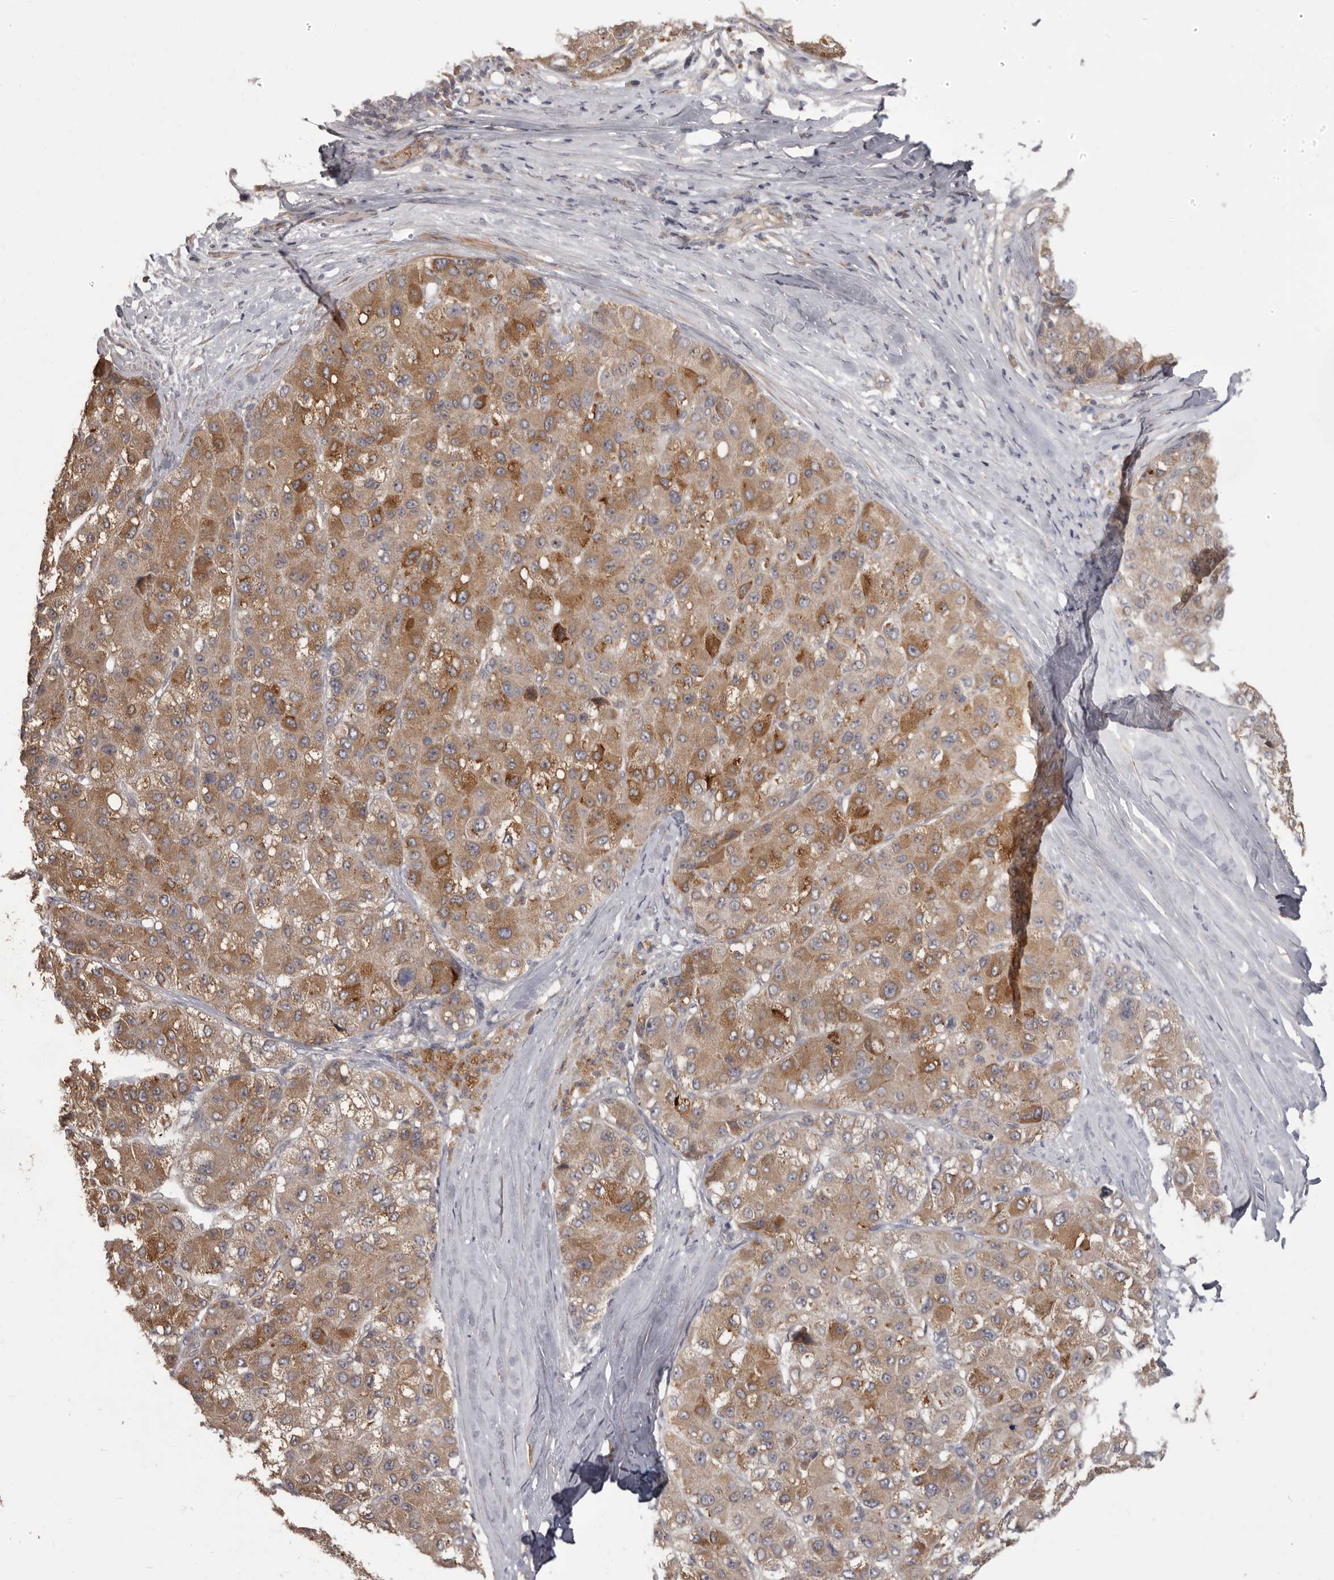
{"staining": {"intensity": "strong", "quantity": "25%-75%", "location": "cytoplasmic/membranous"}, "tissue": "liver cancer", "cell_type": "Tumor cells", "image_type": "cancer", "snomed": [{"axis": "morphology", "description": "Carcinoma, Hepatocellular, NOS"}, {"axis": "topography", "description": "Liver"}], "caption": "High-magnification brightfield microscopy of hepatocellular carcinoma (liver) stained with DAB (3,3'-diaminobenzidine) (brown) and counterstained with hematoxylin (blue). tumor cells exhibit strong cytoplasmic/membranous expression is seen in about25%-75% of cells.", "gene": "HRH1", "patient": {"sex": "male", "age": 80}}